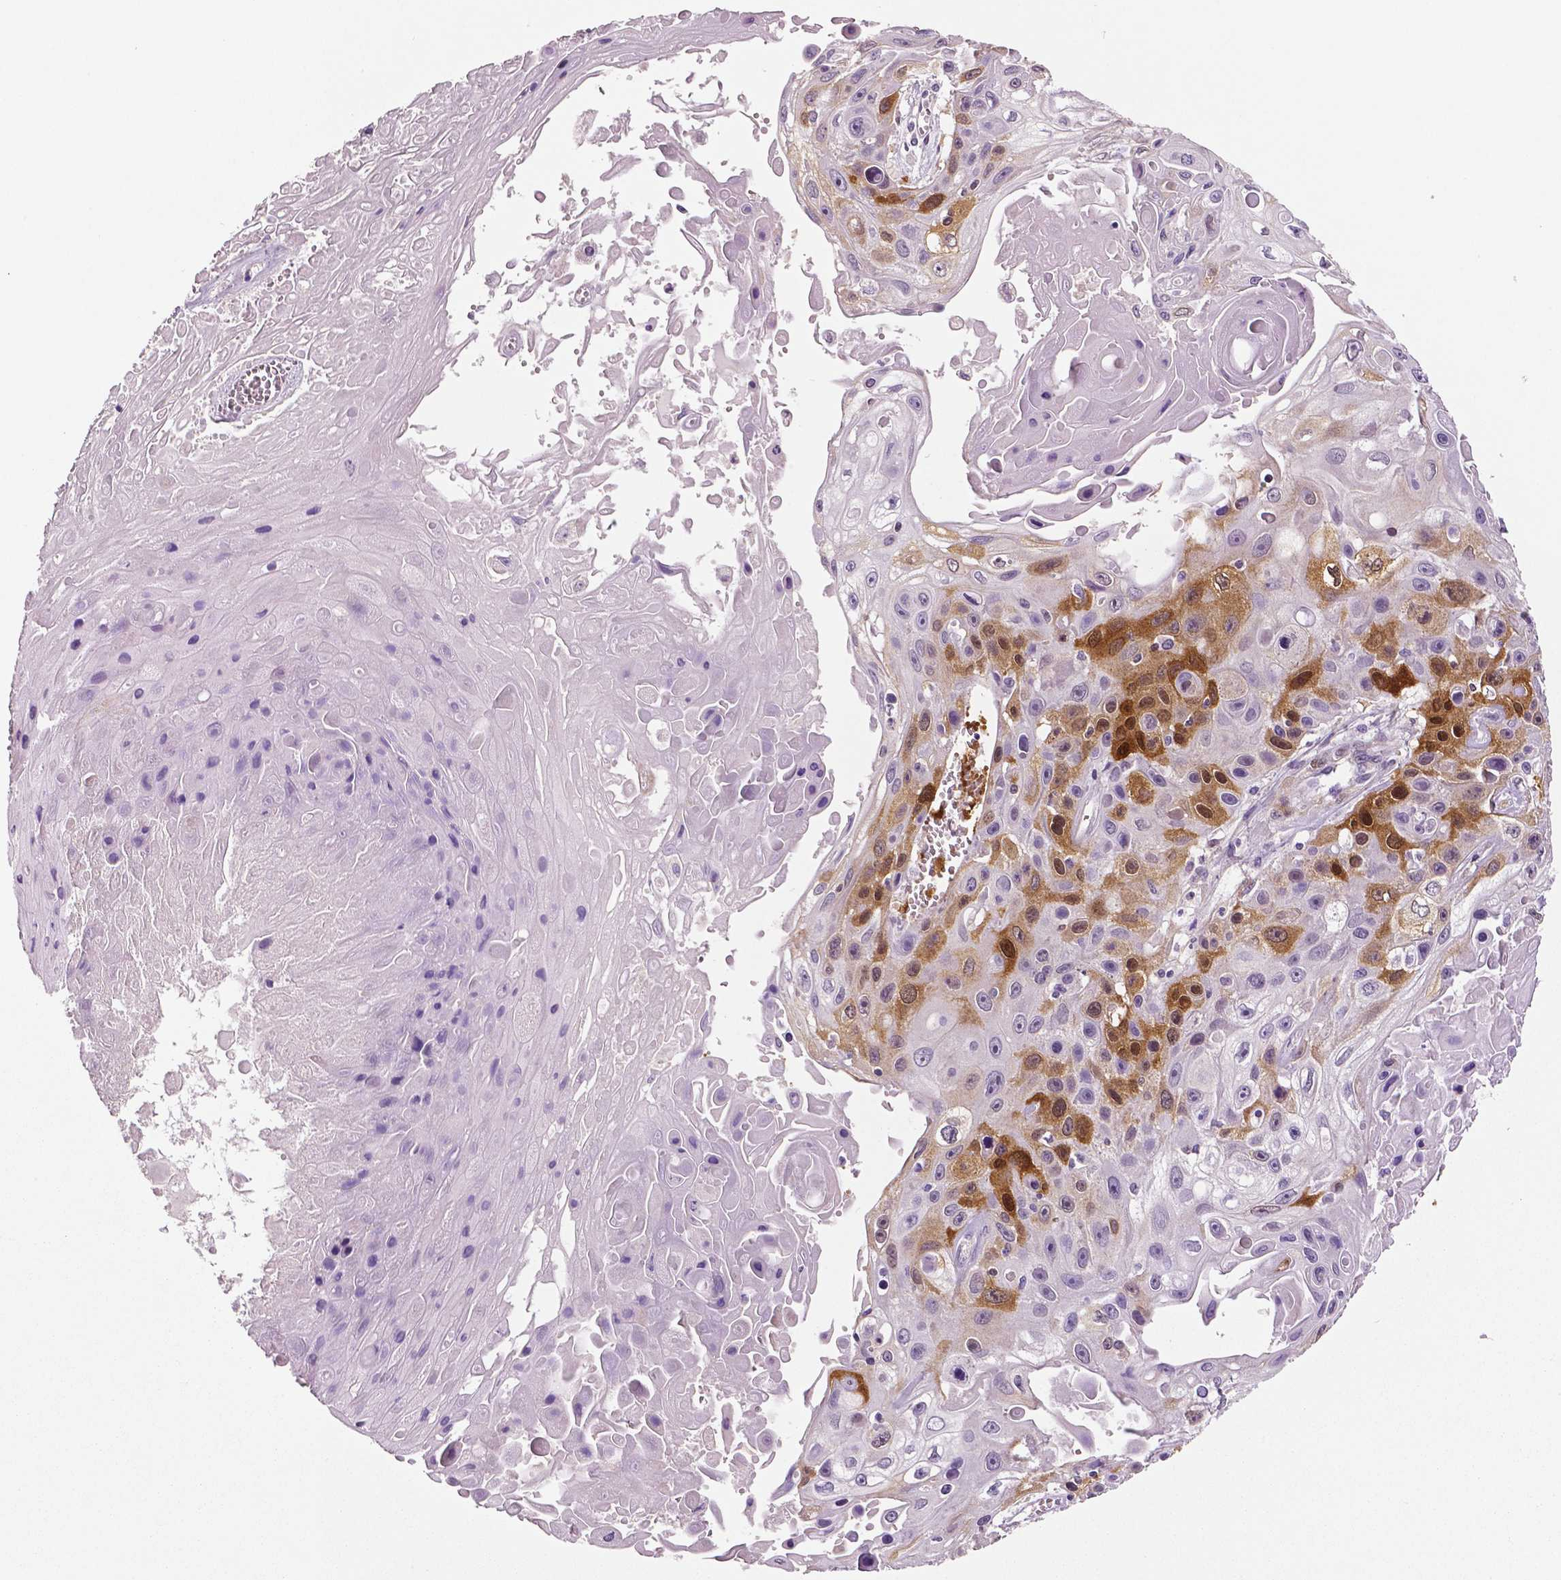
{"staining": {"intensity": "strong", "quantity": "<25%", "location": "cytoplasmic/membranous,nuclear"}, "tissue": "skin cancer", "cell_type": "Tumor cells", "image_type": "cancer", "snomed": [{"axis": "morphology", "description": "Squamous cell carcinoma, NOS"}, {"axis": "topography", "description": "Skin"}], "caption": "Immunohistochemical staining of human squamous cell carcinoma (skin) shows medium levels of strong cytoplasmic/membranous and nuclear protein positivity in approximately <25% of tumor cells. (DAB = brown stain, brightfield microscopy at high magnification).", "gene": "PHGDH", "patient": {"sex": "male", "age": 82}}